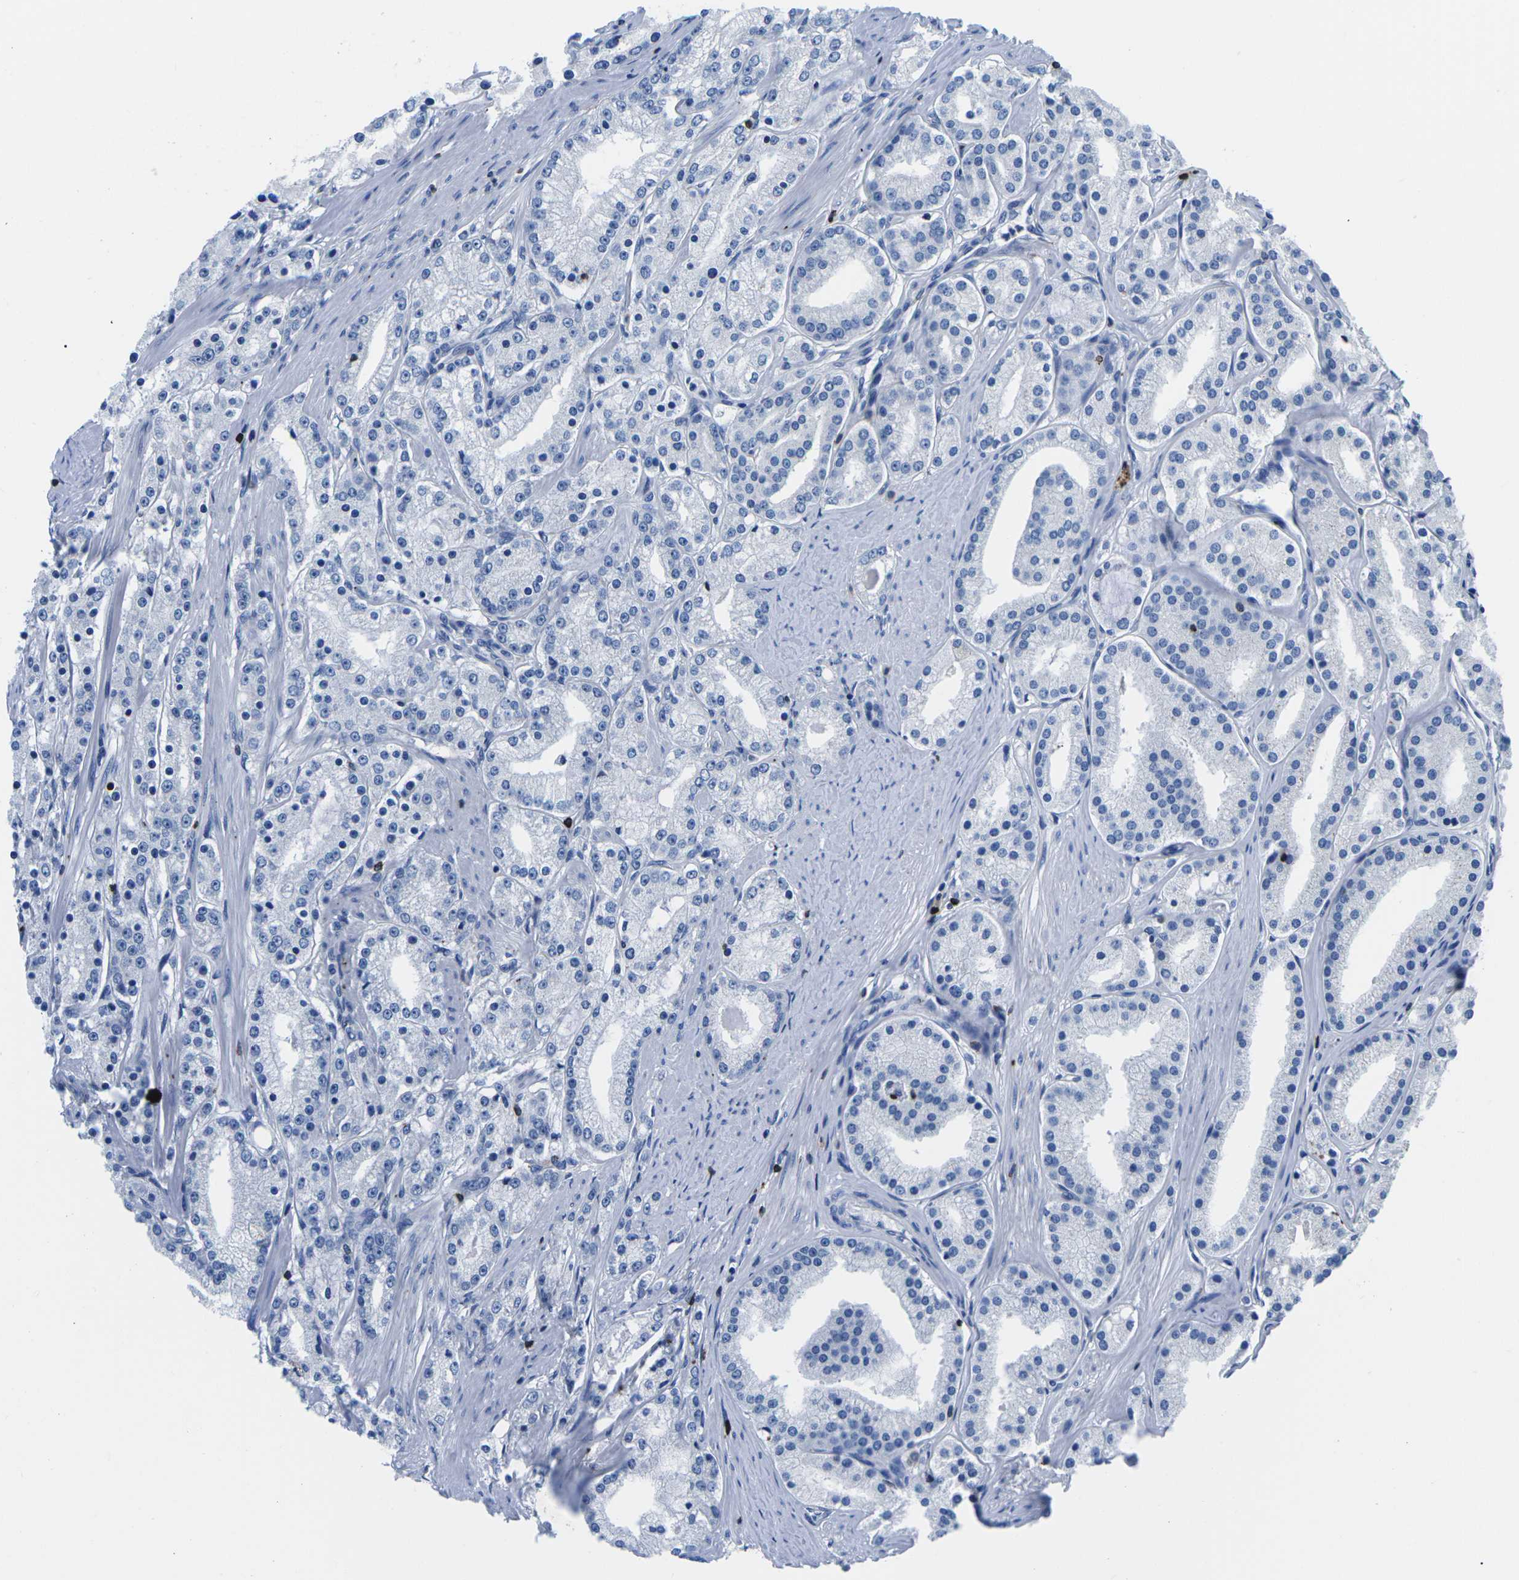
{"staining": {"intensity": "negative", "quantity": "none", "location": "none"}, "tissue": "prostate cancer", "cell_type": "Tumor cells", "image_type": "cancer", "snomed": [{"axis": "morphology", "description": "Adenocarcinoma, Low grade"}, {"axis": "topography", "description": "Prostate"}], "caption": "Tumor cells are negative for brown protein staining in prostate cancer (low-grade adenocarcinoma).", "gene": "CTSW", "patient": {"sex": "male", "age": 63}}